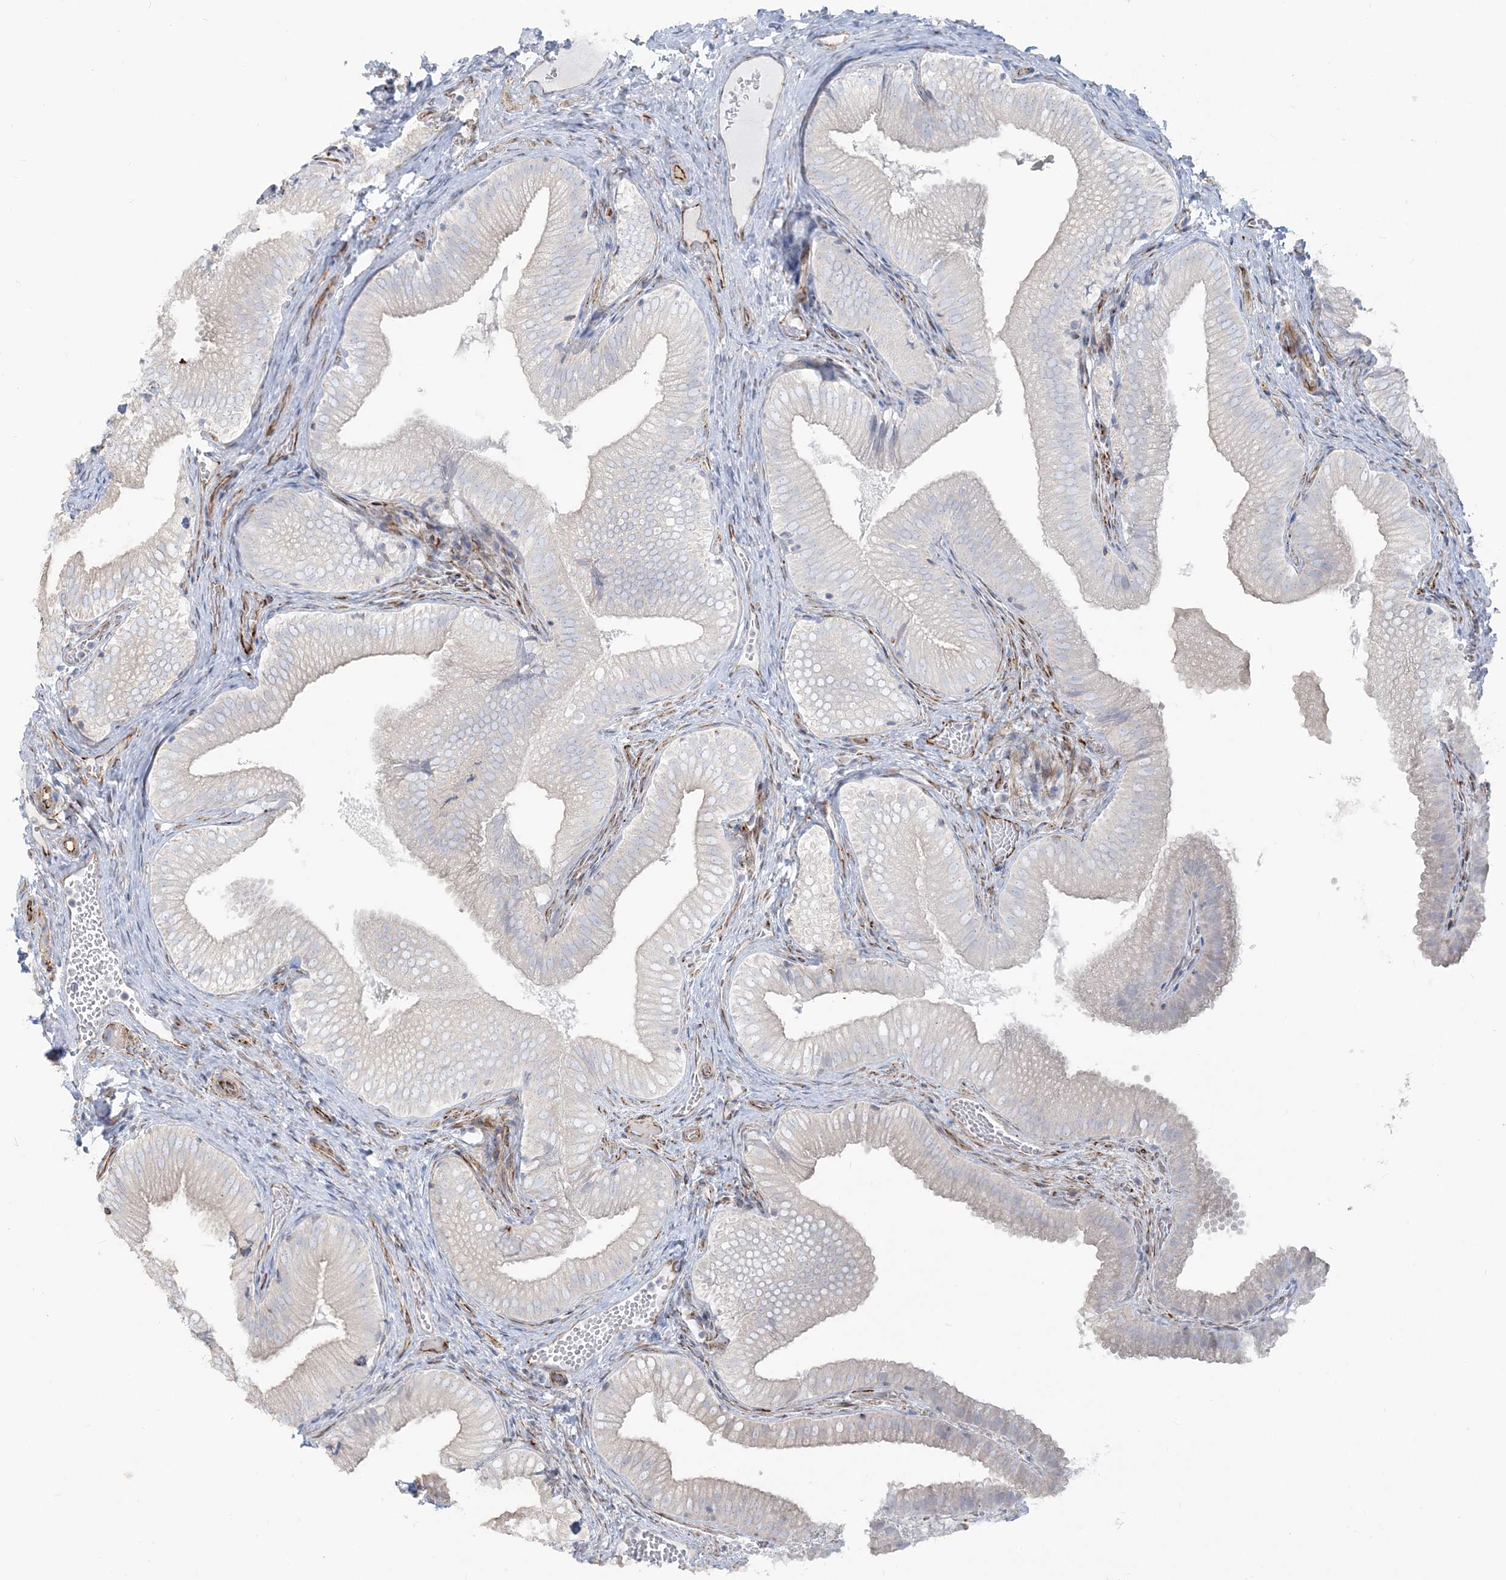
{"staining": {"intensity": "moderate", "quantity": "<25%", "location": "cytoplasmic/membranous"}, "tissue": "gallbladder", "cell_type": "Glandular cells", "image_type": "normal", "snomed": [{"axis": "morphology", "description": "Normal tissue, NOS"}, {"axis": "topography", "description": "Gallbladder"}], "caption": "Gallbladder stained with IHC exhibits moderate cytoplasmic/membranous positivity in about <25% of glandular cells. (IHC, brightfield microscopy, high magnification).", "gene": "PPIL6", "patient": {"sex": "female", "age": 30}}